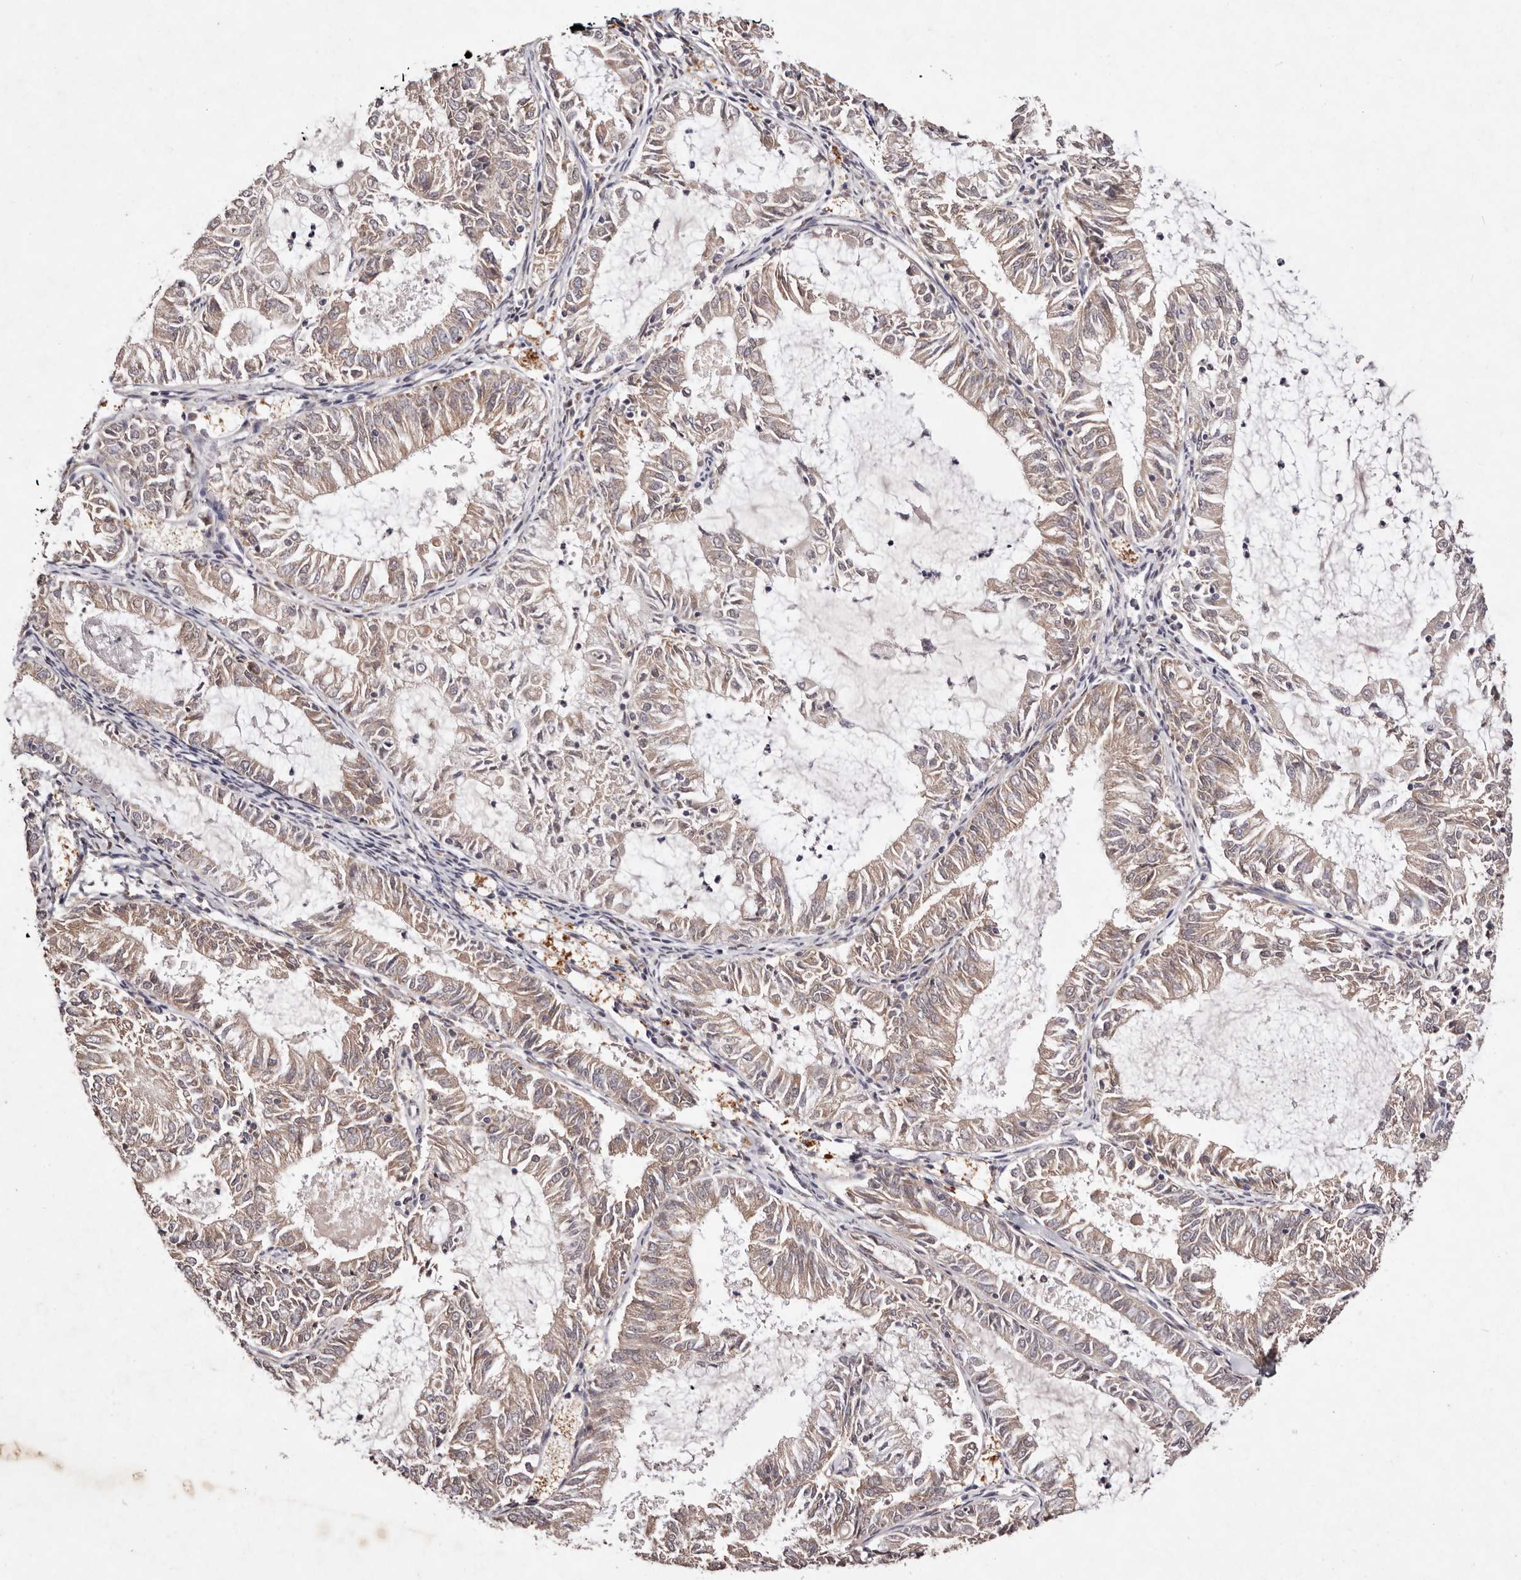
{"staining": {"intensity": "weak", "quantity": ">75%", "location": "cytoplasmic/membranous"}, "tissue": "endometrial cancer", "cell_type": "Tumor cells", "image_type": "cancer", "snomed": [{"axis": "morphology", "description": "Adenocarcinoma, NOS"}, {"axis": "topography", "description": "Endometrium"}], "caption": "High-power microscopy captured an immunohistochemistry (IHC) micrograph of endometrial cancer, revealing weak cytoplasmic/membranous positivity in about >75% of tumor cells. The protein is shown in brown color, while the nuclei are stained blue.", "gene": "TSC2", "patient": {"sex": "female", "age": 57}}